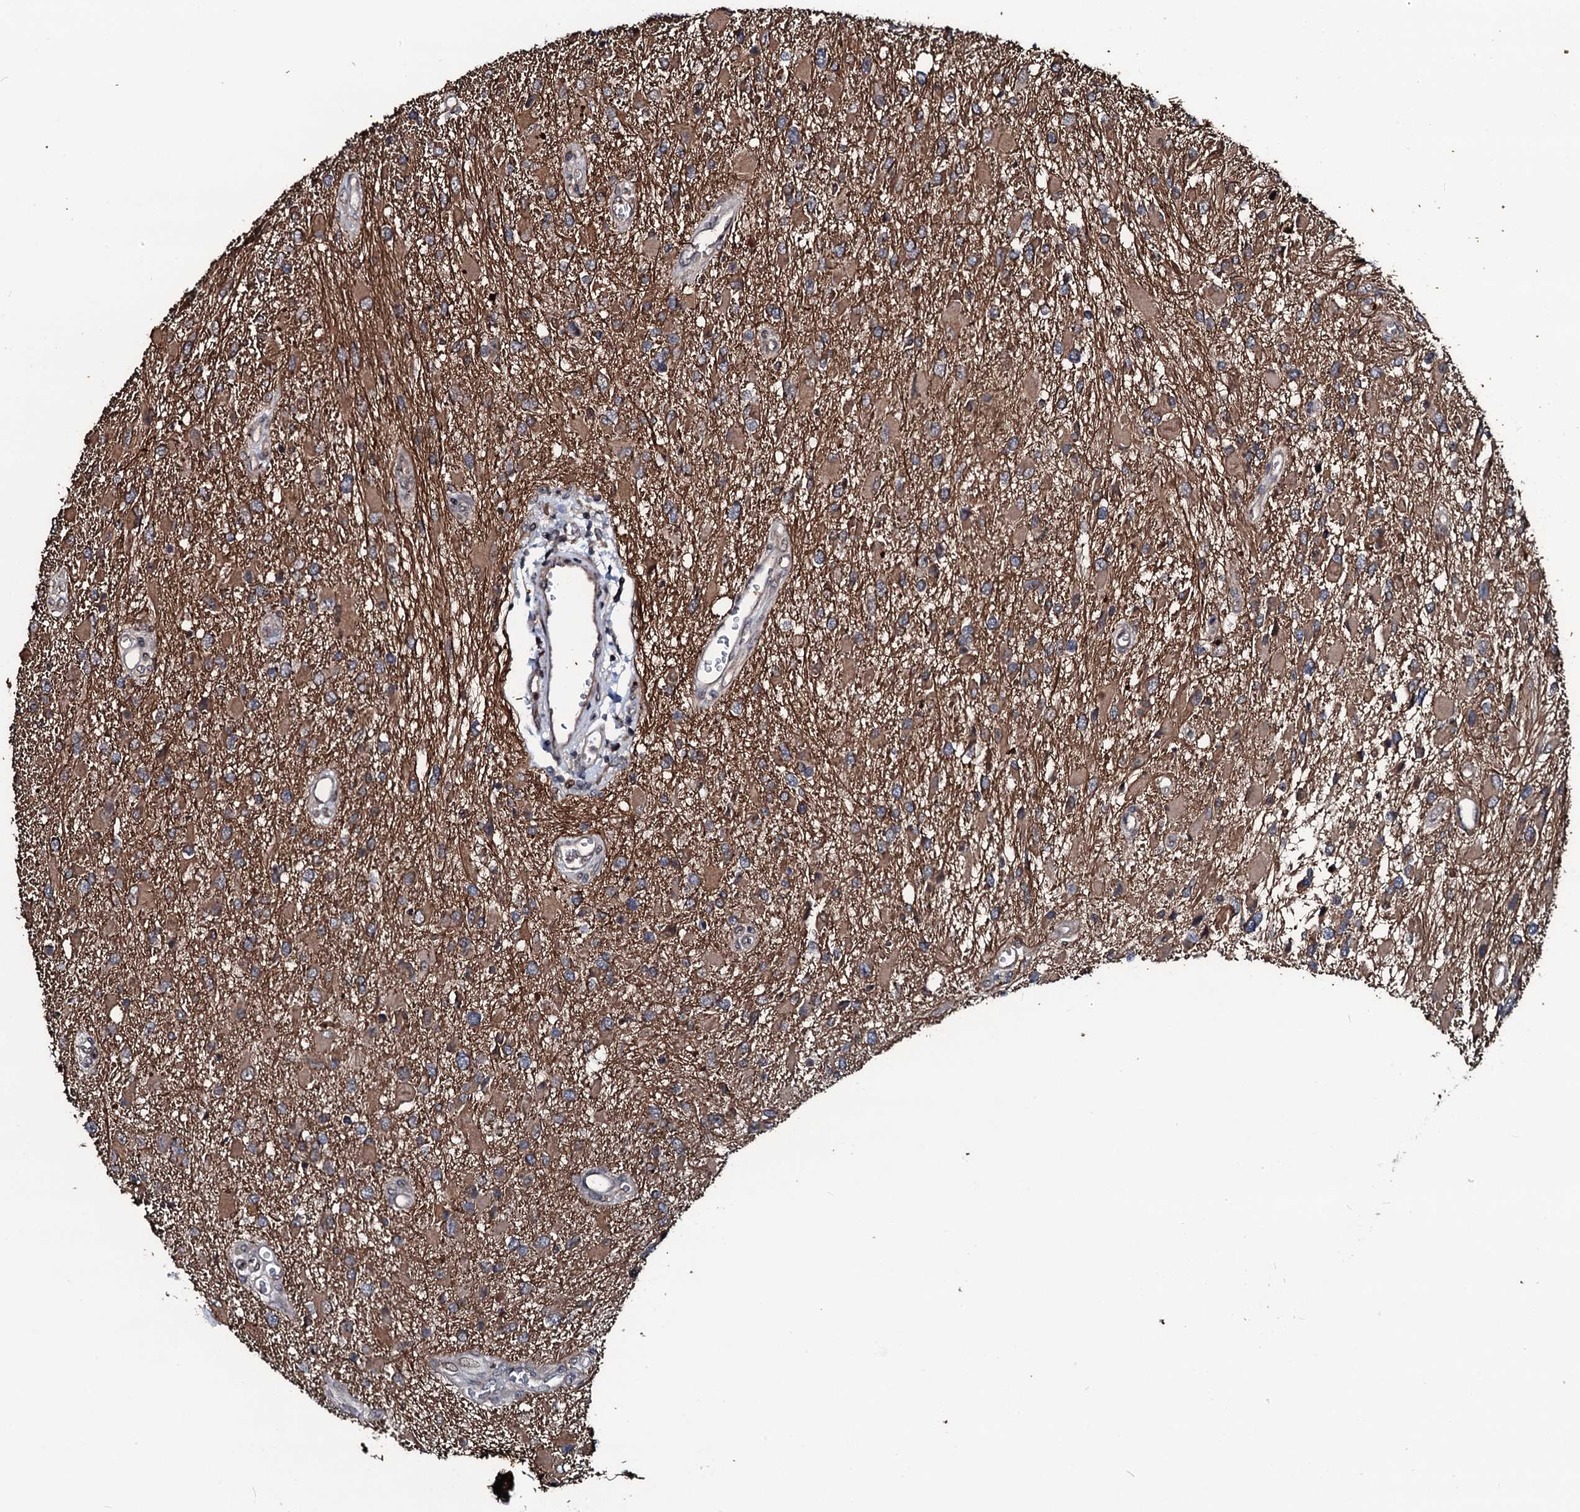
{"staining": {"intensity": "moderate", "quantity": "25%-75%", "location": "cytoplasmic/membranous"}, "tissue": "glioma", "cell_type": "Tumor cells", "image_type": "cancer", "snomed": [{"axis": "morphology", "description": "Glioma, malignant, High grade"}, {"axis": "topography", "description": "Brain"}], "caption": "IHC histopathology image of neoplastic tissue: glioma stained using IHC exhibits medium levels of moderate protein expression localized specifically in the cytoplasmic/membranous of tumor cells, appearing as a cytoplasmic/membranous brown color.", "gene": "OGFOD2", "patient": {"sex": "male", "age": 53}}